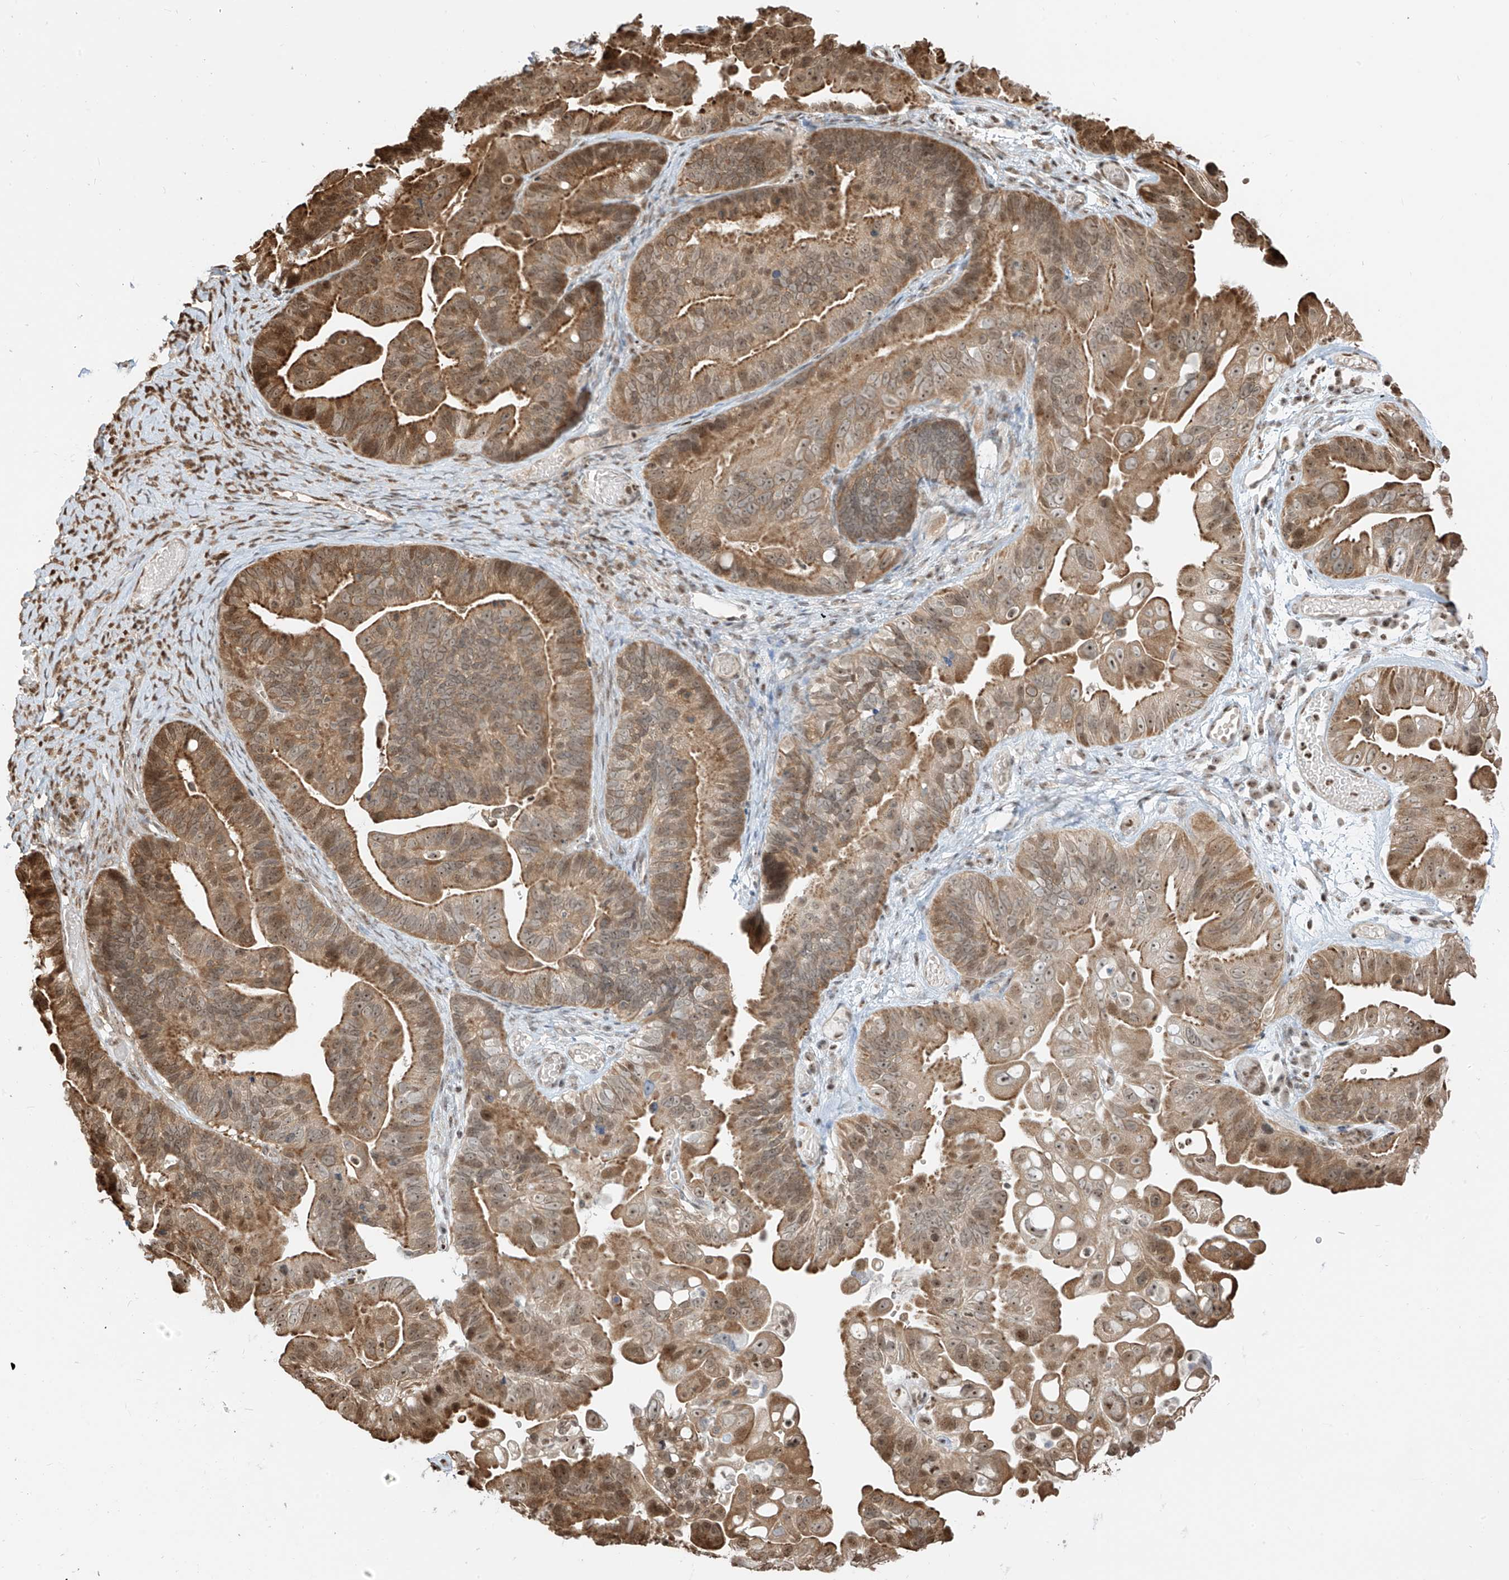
{"staining": {"intensity": "moderate", "quantity": ">75%", "location": "cytoplasmic/membranous,nuclear"}, "tissue": "ovarian cancer", "cell_type": "Tumor cells", "image_type": "cancer", "snomed": [{"axis": "morphology", "description": "Cystadenocarcinoma, serous, NOS"}, {"axis": "topography", "description": "Ovary"}], "caption": "This image demonstrates immunohistochemistry staining of human serous cystadenocarcinoma (ovarian), with medium moderate cytoplasmic/membranous and nuclear expression in approximately >75% of tumor cells.", "gene": "VMP1", "patient": {"sex": "female", "age": 56}}